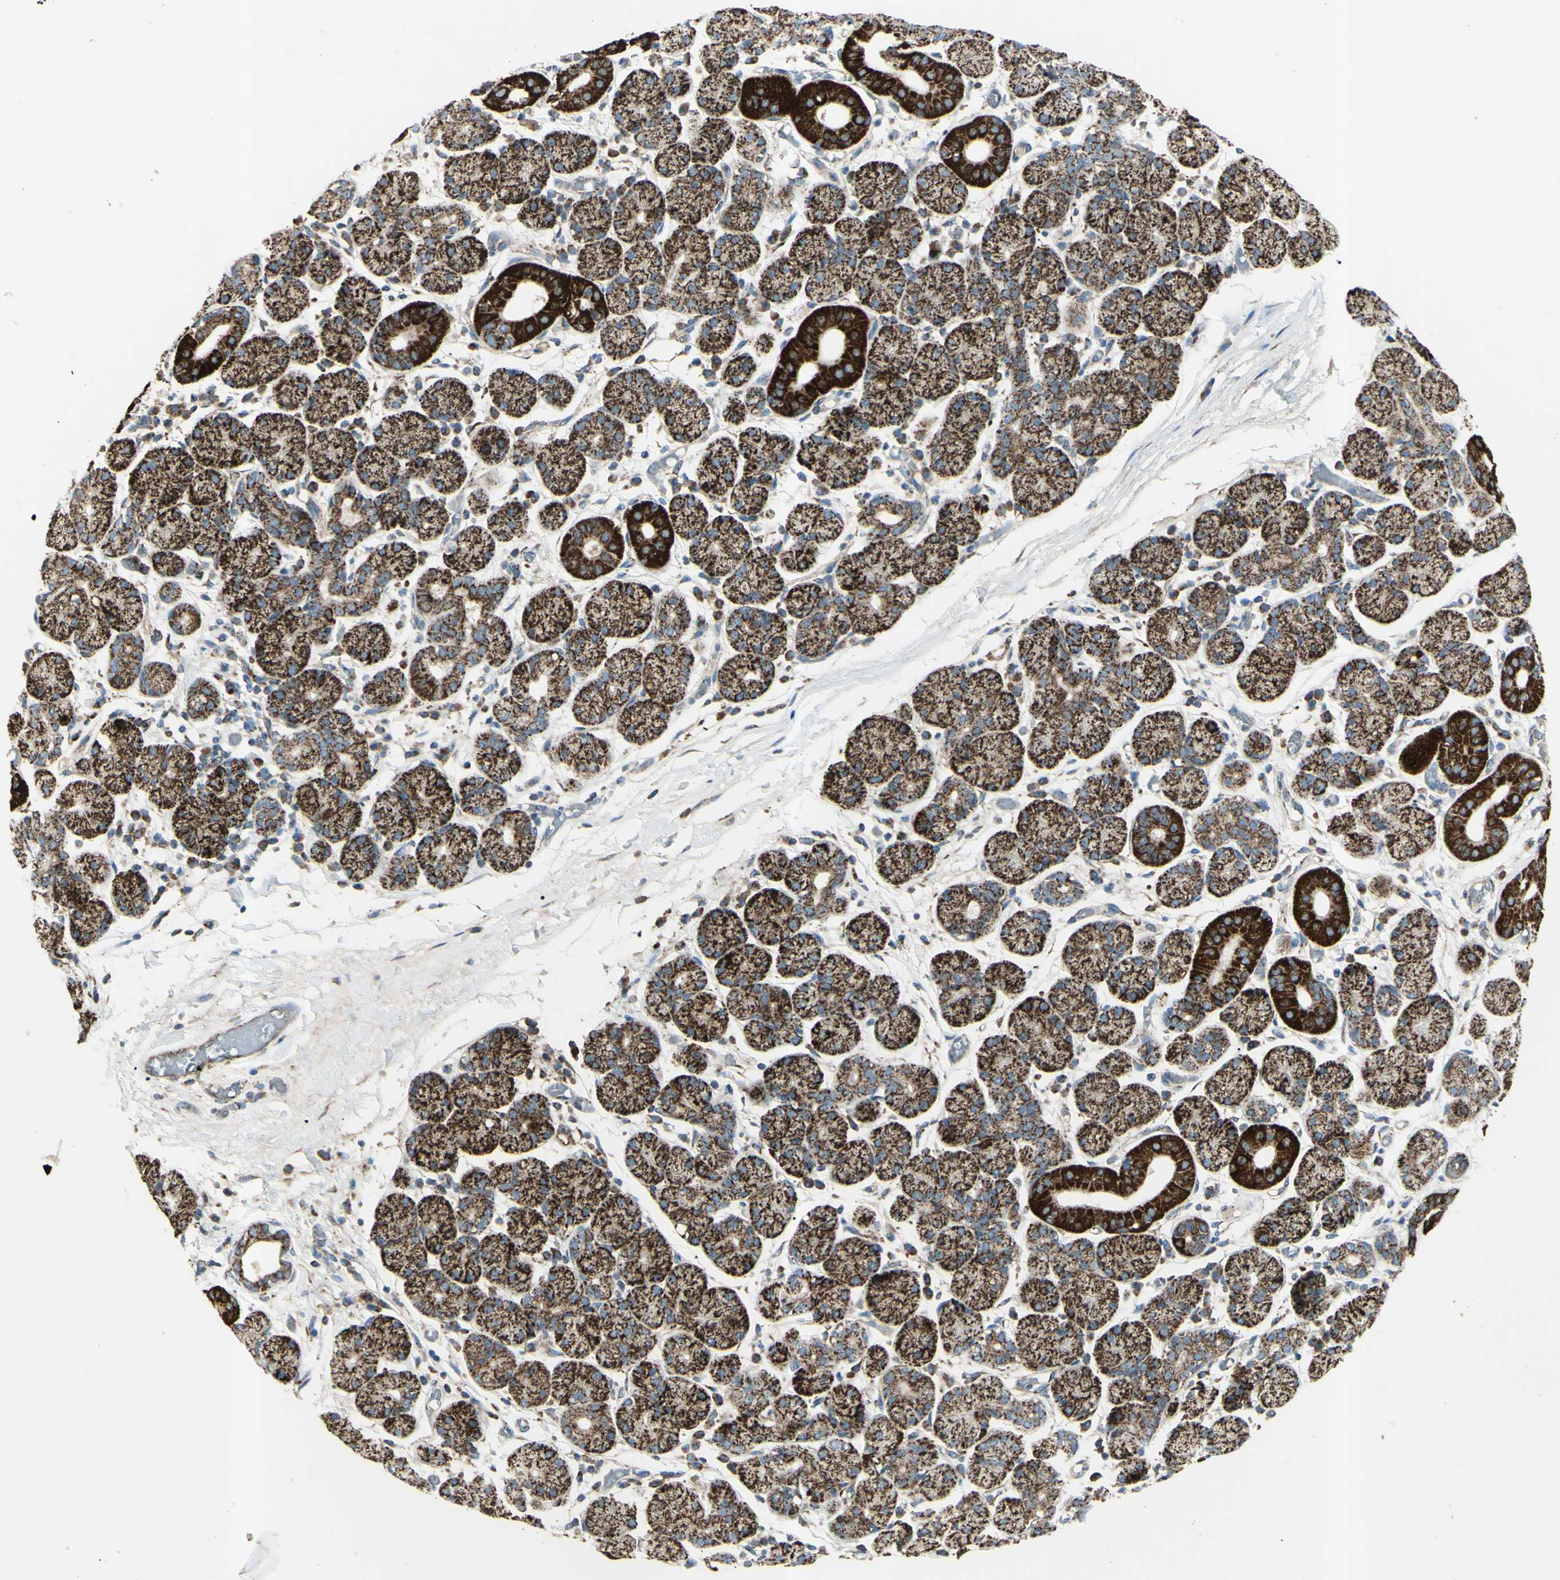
{"staining": {"intensity": "strong", "quantity": ">75%", "location": "cytoplasmic/membranous"}, "tissue": "salivary gland", "cell_type": "Glandular cells", "image_type": "normal", "snomed": [{"axis": "morphology", "description": "Normal tissue, NOS"}, {"axis": "topography", "description": "Salivary gland"}], "caption": "Protein staining displays strong cytoplasmic/membranous staining in about >75% of glandular cells in normal salivary gland.", "gene": "RHOT1", "patient": {"sex": "female", "age": 24}}